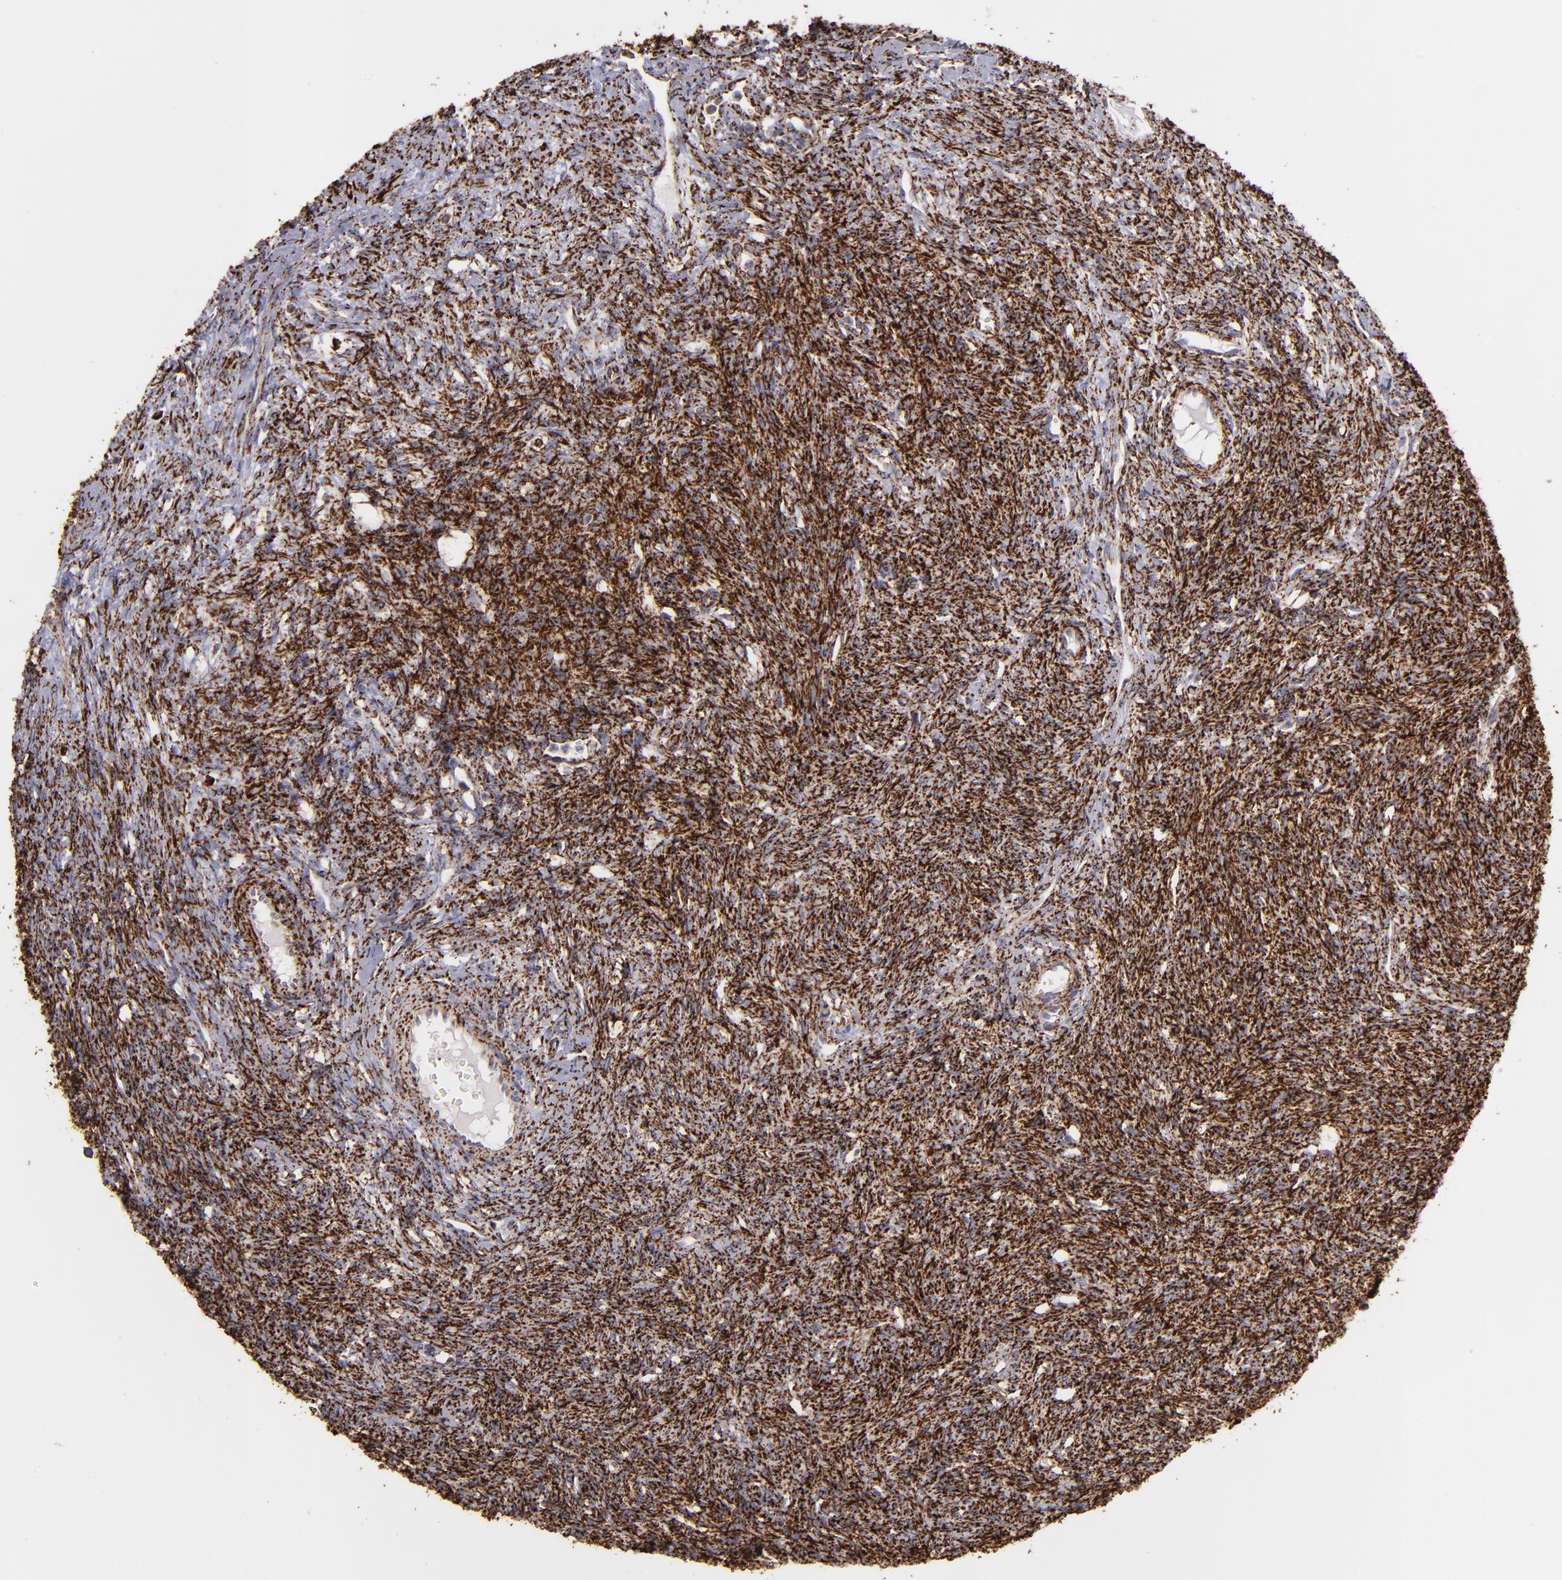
{"staining": {"intensity": "strong", "quantity": ">75%", "location": "cytoplasmic/membranous"}, "tissue": "ovary", "cell_type": "Ovarian stroma cells", "image_type": "normal", "snomed": [{"axis": "morphology", "description": "Normal tissue, NOS"}, {"axis": "topography", "description": "Ovary"}], "caption": "Brown immunohistochemical staining in unremarkable ovary reveals strong cytoplasmic/membranous staining in approximately >75% of ovarian stroma cells. The staining was performed using DAB to visualize the protein expression in brown, while the nuclei were stained in blue with hematoxylin (Magnification: 20x).", "gene": "MAOB", "patient": {"sex": "female", "age": 33}}